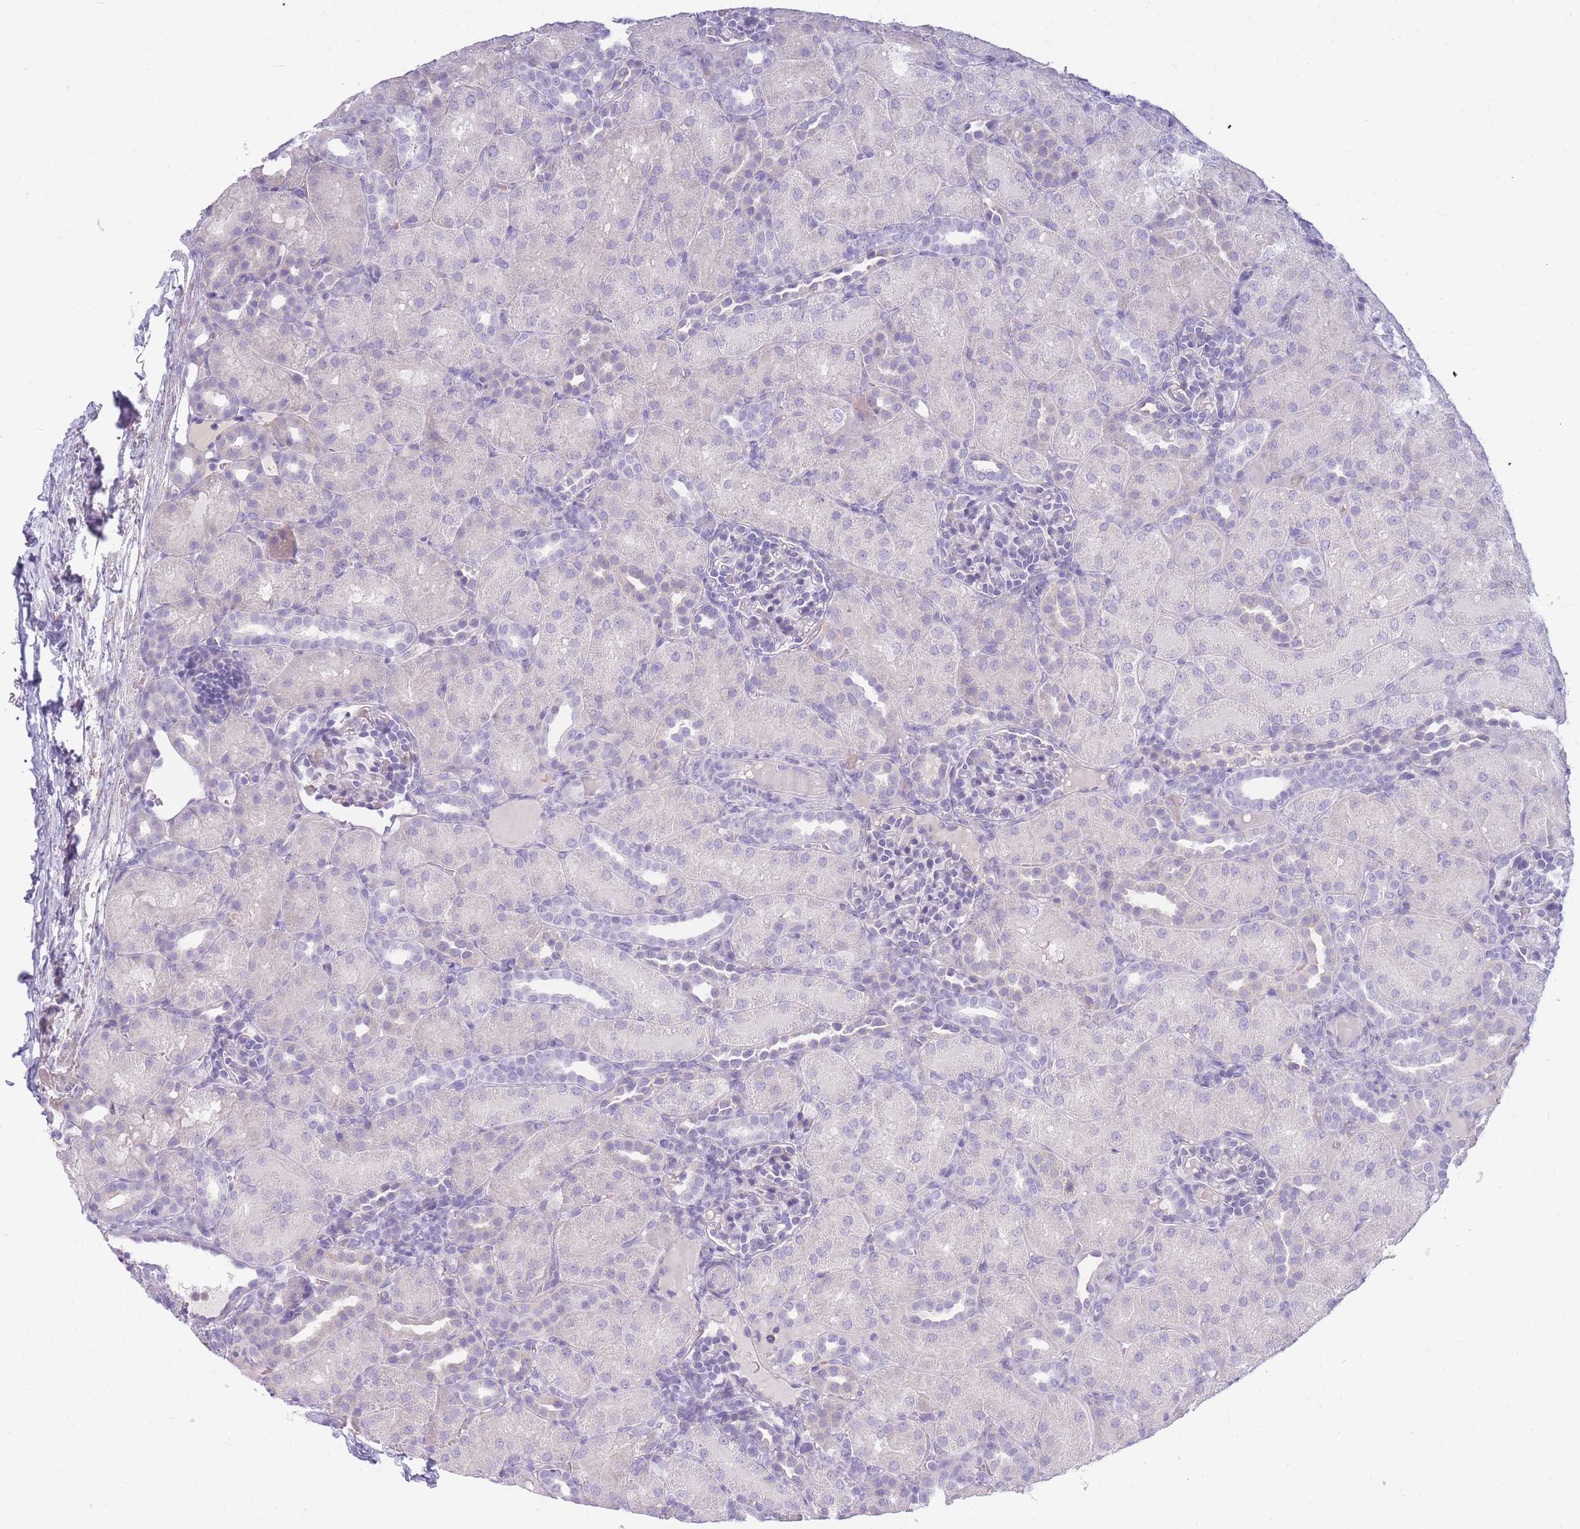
{"staining": {"intensity": "negative", "quantity": "none", "location": "none"}, "tissue": "kidney", "cell_type": "Cells in glomeruli", "image_type": "normal", "snomed": [{"axis": "morphology", "description": "Normal tissue, NOS"}, {"axis": "topography", "description": "Kidney"}], "caption": "Protein analysis of unremarkable kidney displays no significant staining in cells in glomeruli.", "gene": "TPSAB1", "patient": {"sex": "male", "age": 1}}